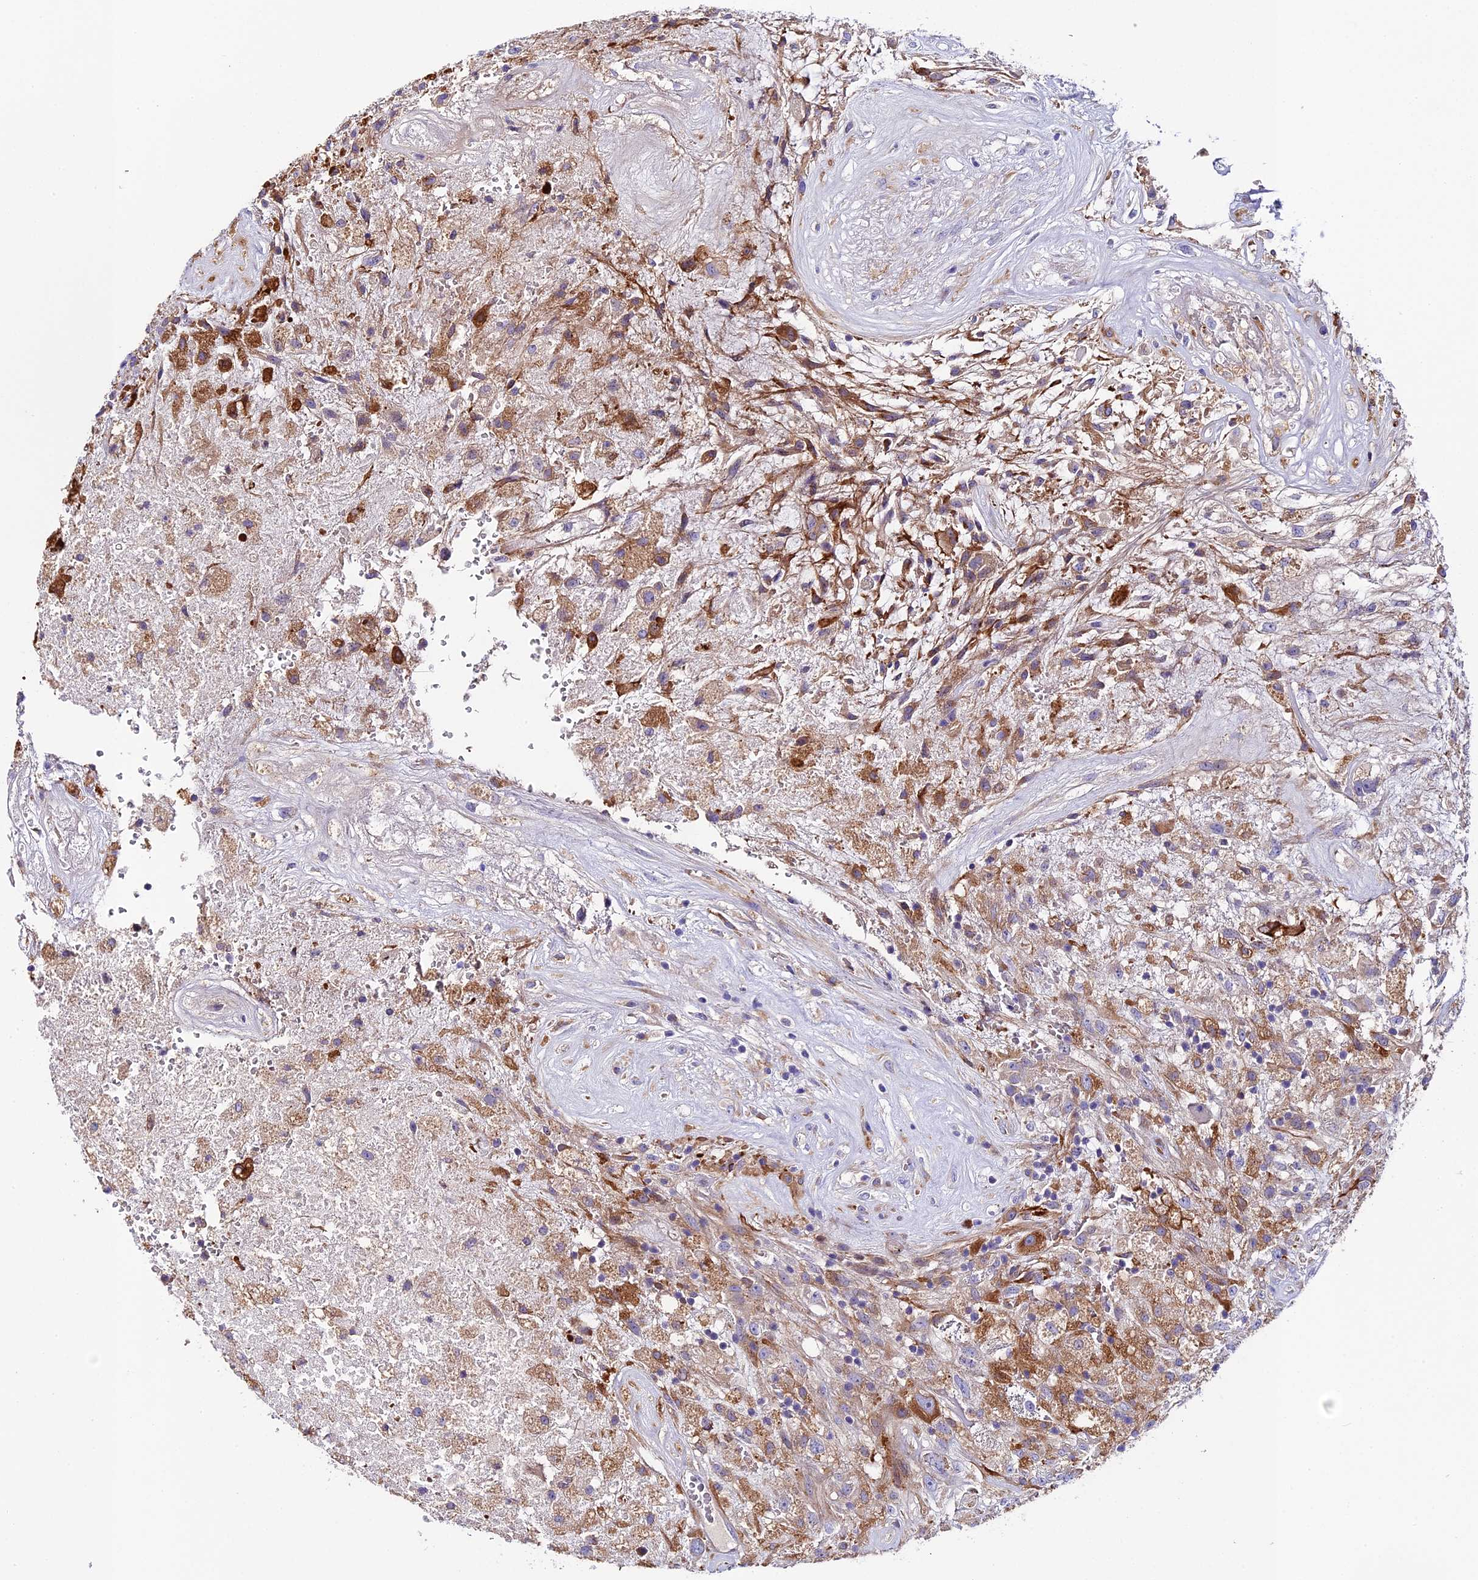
{"staining": {"intensity": "moderate", "quantity": ">75%", "location": "cytoplasmic/membranous"}, "tissue": "glioma", "cell_type": "Tumor cells", "image_type": "cancer", "snomed": [{"axis": "morphology", "description": "Glioma, malignant, High grade"}, {"axis": "topography", "description": "Brain"}], "caption": "A micrograph of malignant high-grade glioma stained for a protein reveals moderate cytoplasmic/membranous brown staining in tumor cells.", "gene": "PIGU", "patient": {"sex": "male", "age": 56}}